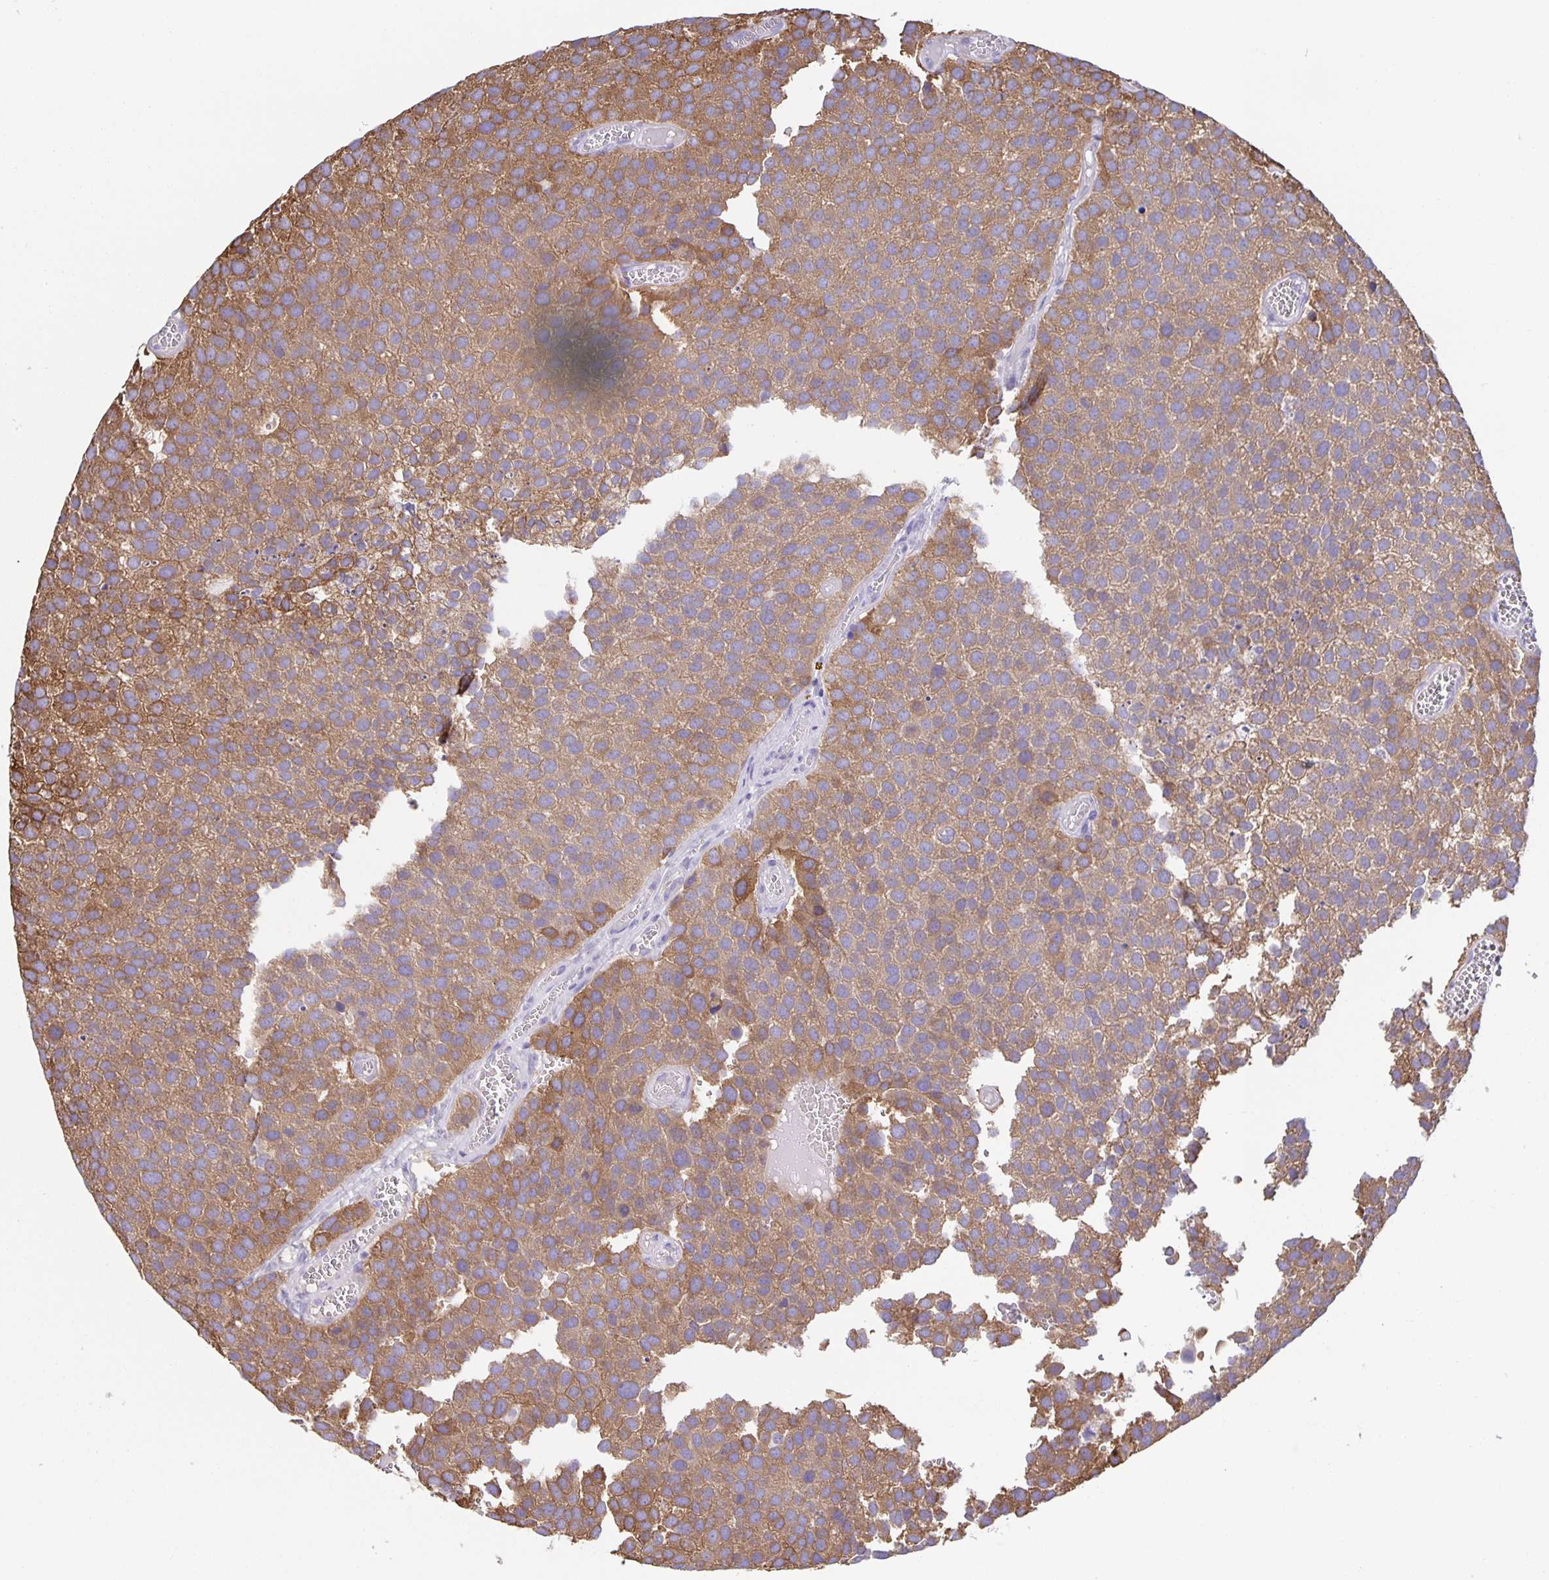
{"staining": {"intensity": "moderate", "quantity": ">75%", "location": "cytoplasmic/membranous"}, "tissue": "urothelial cancer", "cell_type": "Tumor cells", "image_type": "cancer", "snomed": [{"axis": "morphology", "description": "Urothelial carcinoma, Low grade"}, {"axis": "topography", "description": "Urinary bladder"}], "caption": "Immunohistochemical staining of human urothelial cancer exhibits medium levels of moderate cytoplasmic/membranous positivity in approximately >75% of tumor cells.", "gene": "PTPN3", "patient": {"sex": "female", "age": 69}}